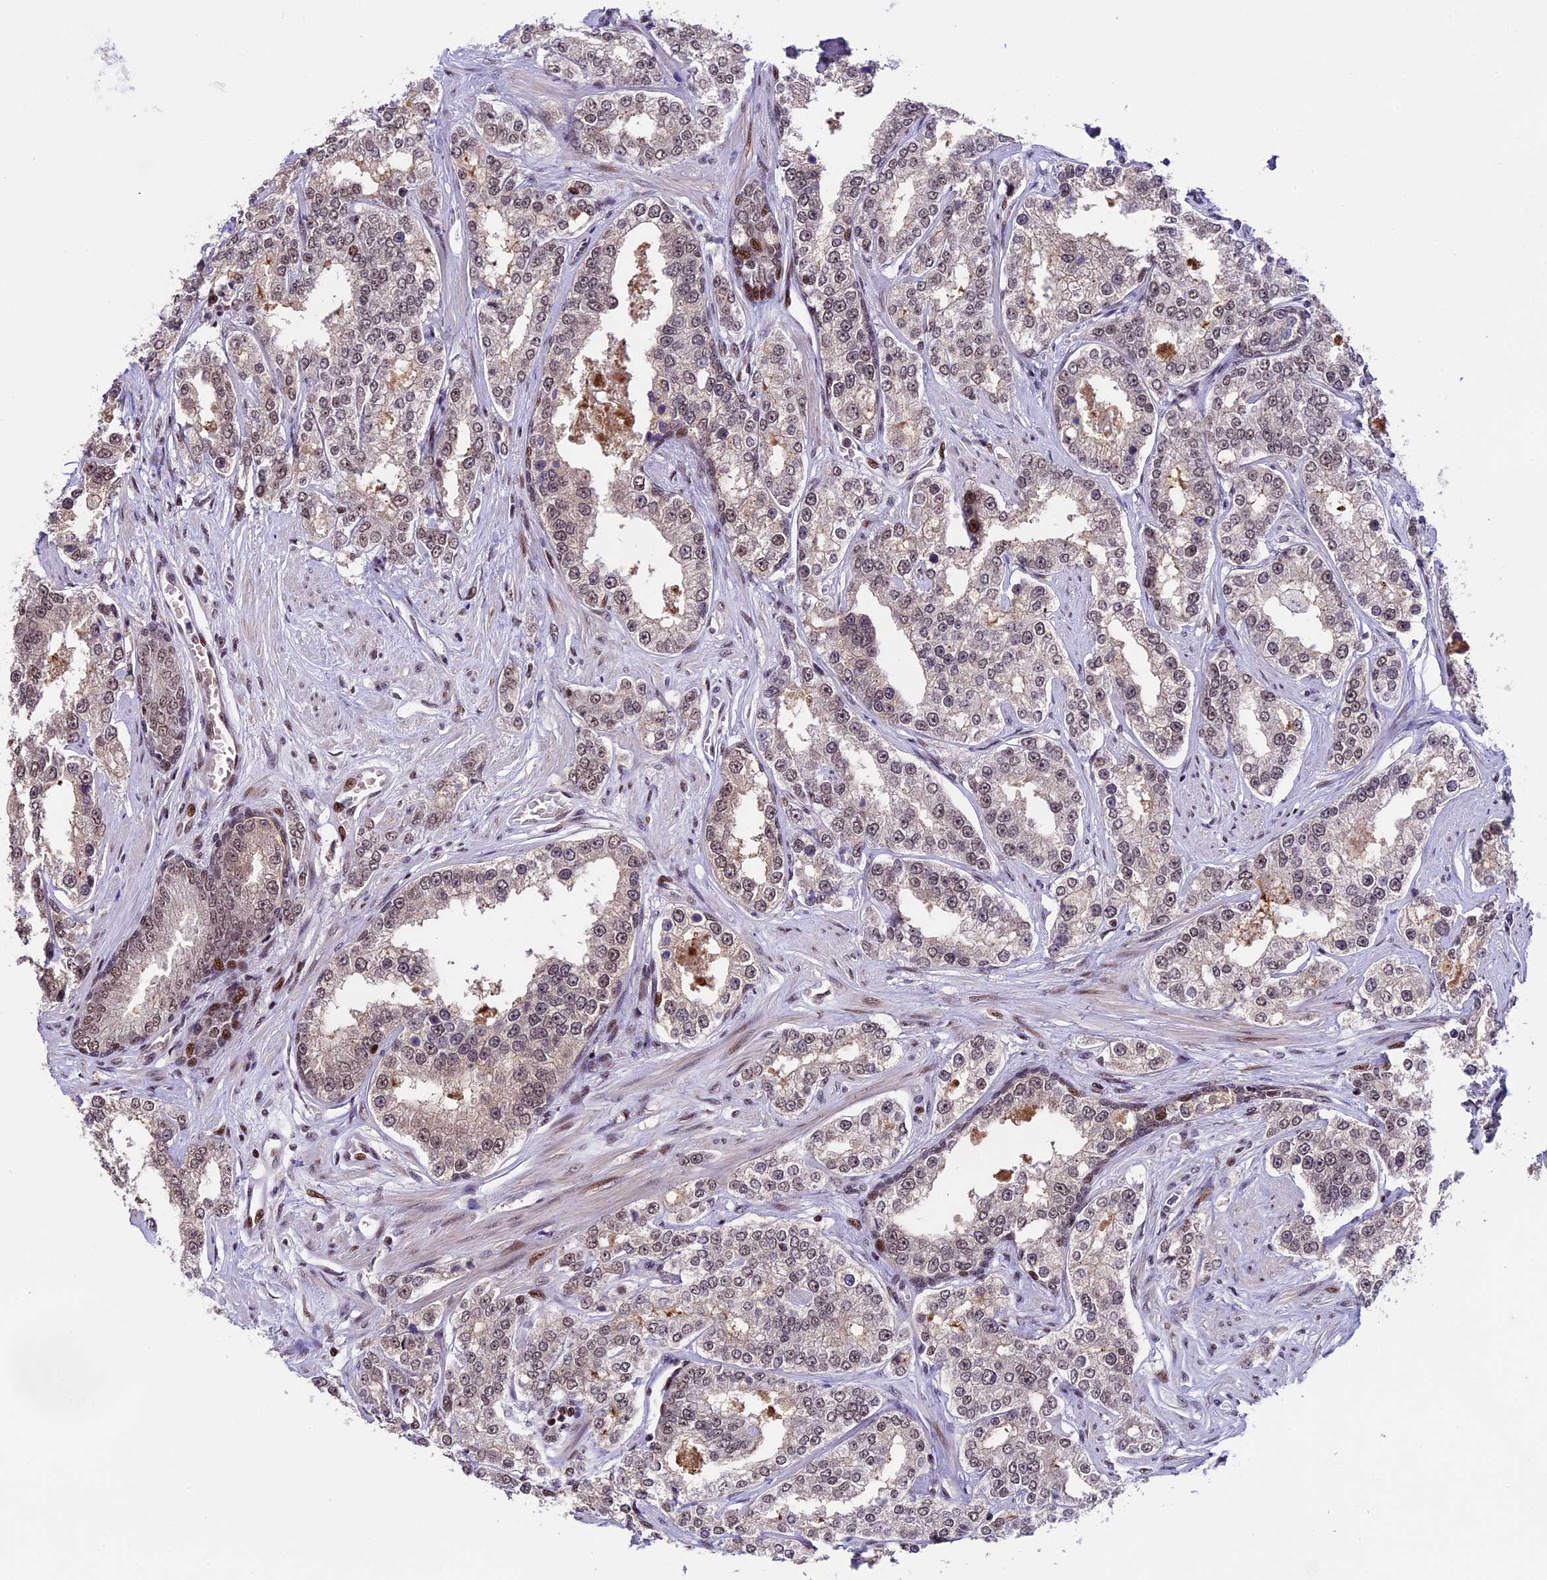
{"staining": {"intensity": "moderate", "quantity": ">75%", "location": "nuclear"}, "tissue": "prostate cancer", "cell_type": "Tumor cells", "image_type": "cancer", "snomed": [{"axis": "morphology", "description": "Normal tissue, NOS"}, {"axis": "morphology", "description": "Adenocarcinoma, High grade"}, {"axis": "topography", "description": "Prostate"}], "caption": "Human prostate cancer (adenocarcinoma (high-grade)) stained with a brown dye reveals moderate nuclear positive positivity in about >75% of tumor cells.", "gene": "TCP11L2", "patient": {"sex": "male", "age": 83}}